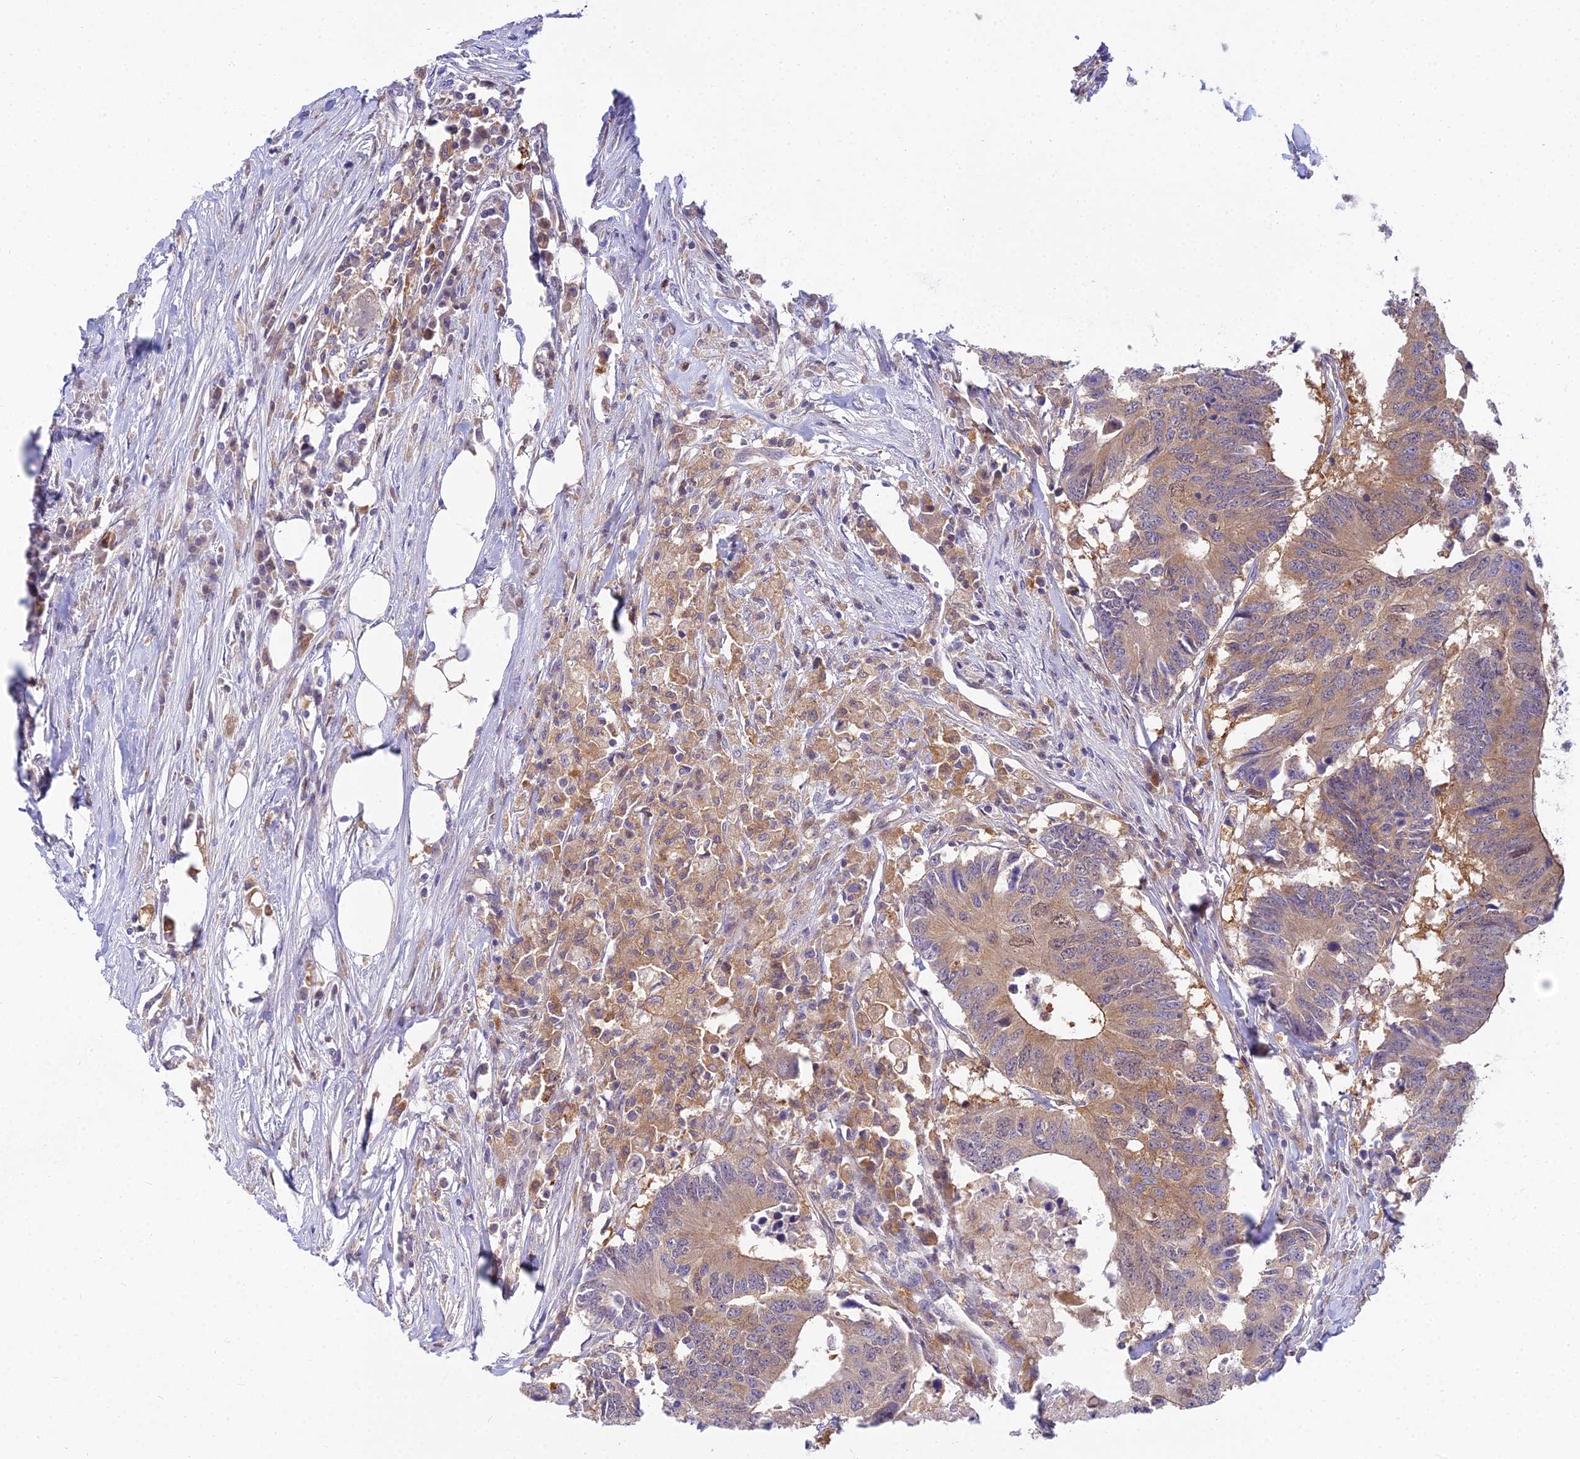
{"staining": {"intensity": "weak", "quantity": ">75%", "location": "cytoplasmic/membranous"}, "tissue": "colorectal cancer", "cell_type": "Tumor cells", "image_type": "cancer", "snomed": [{"axis": "morphology", "description": "Adenocarcinoma, NOS"}, {"axis": "topography", "description": "Colon"}], "caption": "A brown stain highlights weak cytoplasmic/membranous positivity of a protein in colorectal cancer tumor cells.", "gene": "UBE2G1", "patient": {"sex": "male", "age": 71}}